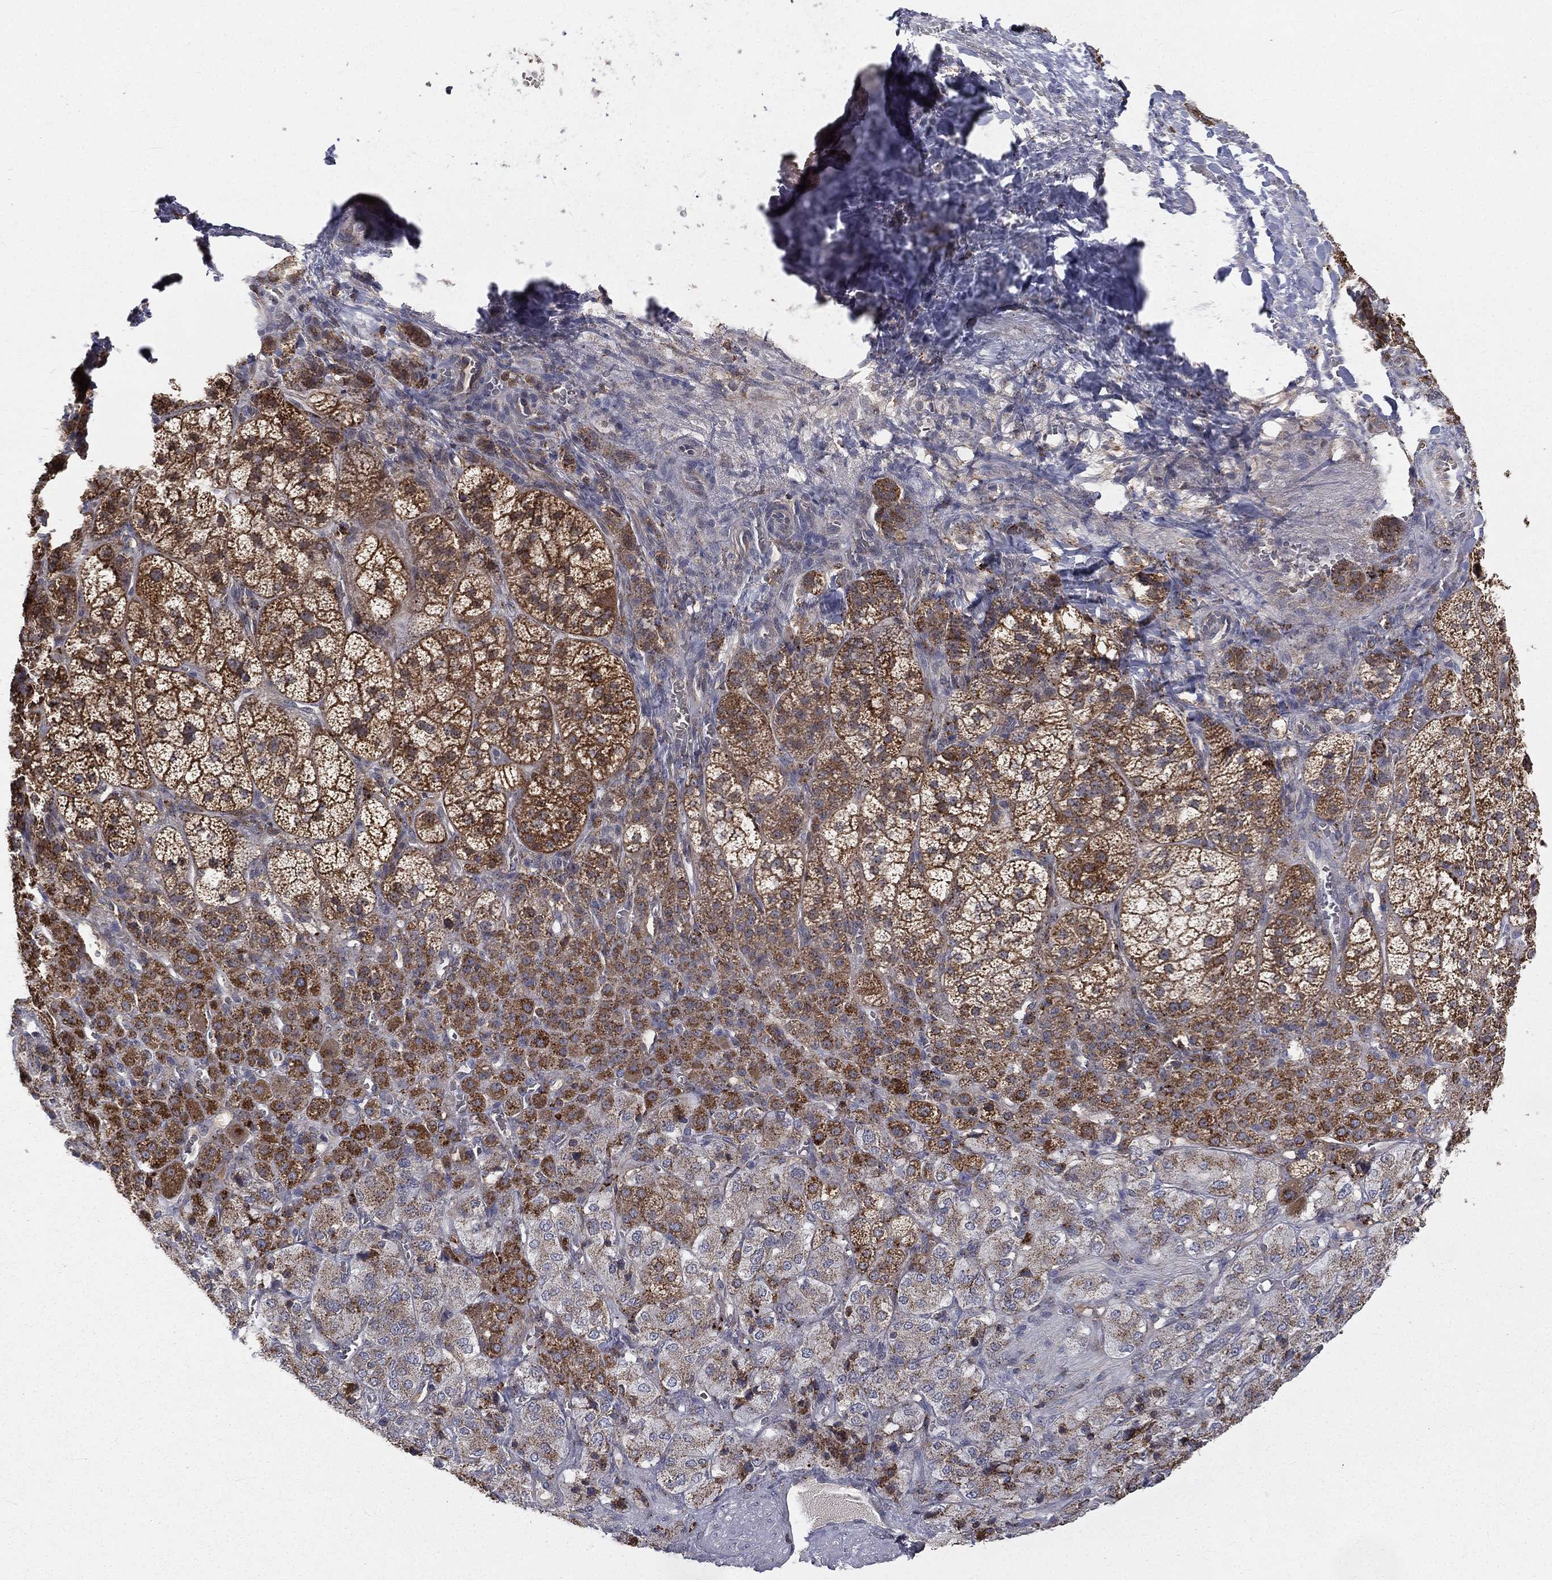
{"staining": {"intensity": "strong", "quantity": "25%-75%", "location": "cytoplasmic/membranous"}, "tissue": "adrenal gland", "cell_type": "Glandular cells", "image_type": "normal", "snomed": [{"axis": "morphology", "description": "Normal tissue, NOS"}, {"axis": "topography", "description": "Adrenal gland"}], "caption": "About 25%-75% of glandular cells in normal adrenal gland exhibit strong cytoplasmic/membranous protein staining as visualized by brown immunohistochemical staining.", "gene": "RIN3", "patient": {"sex": "female", "age": 60}}